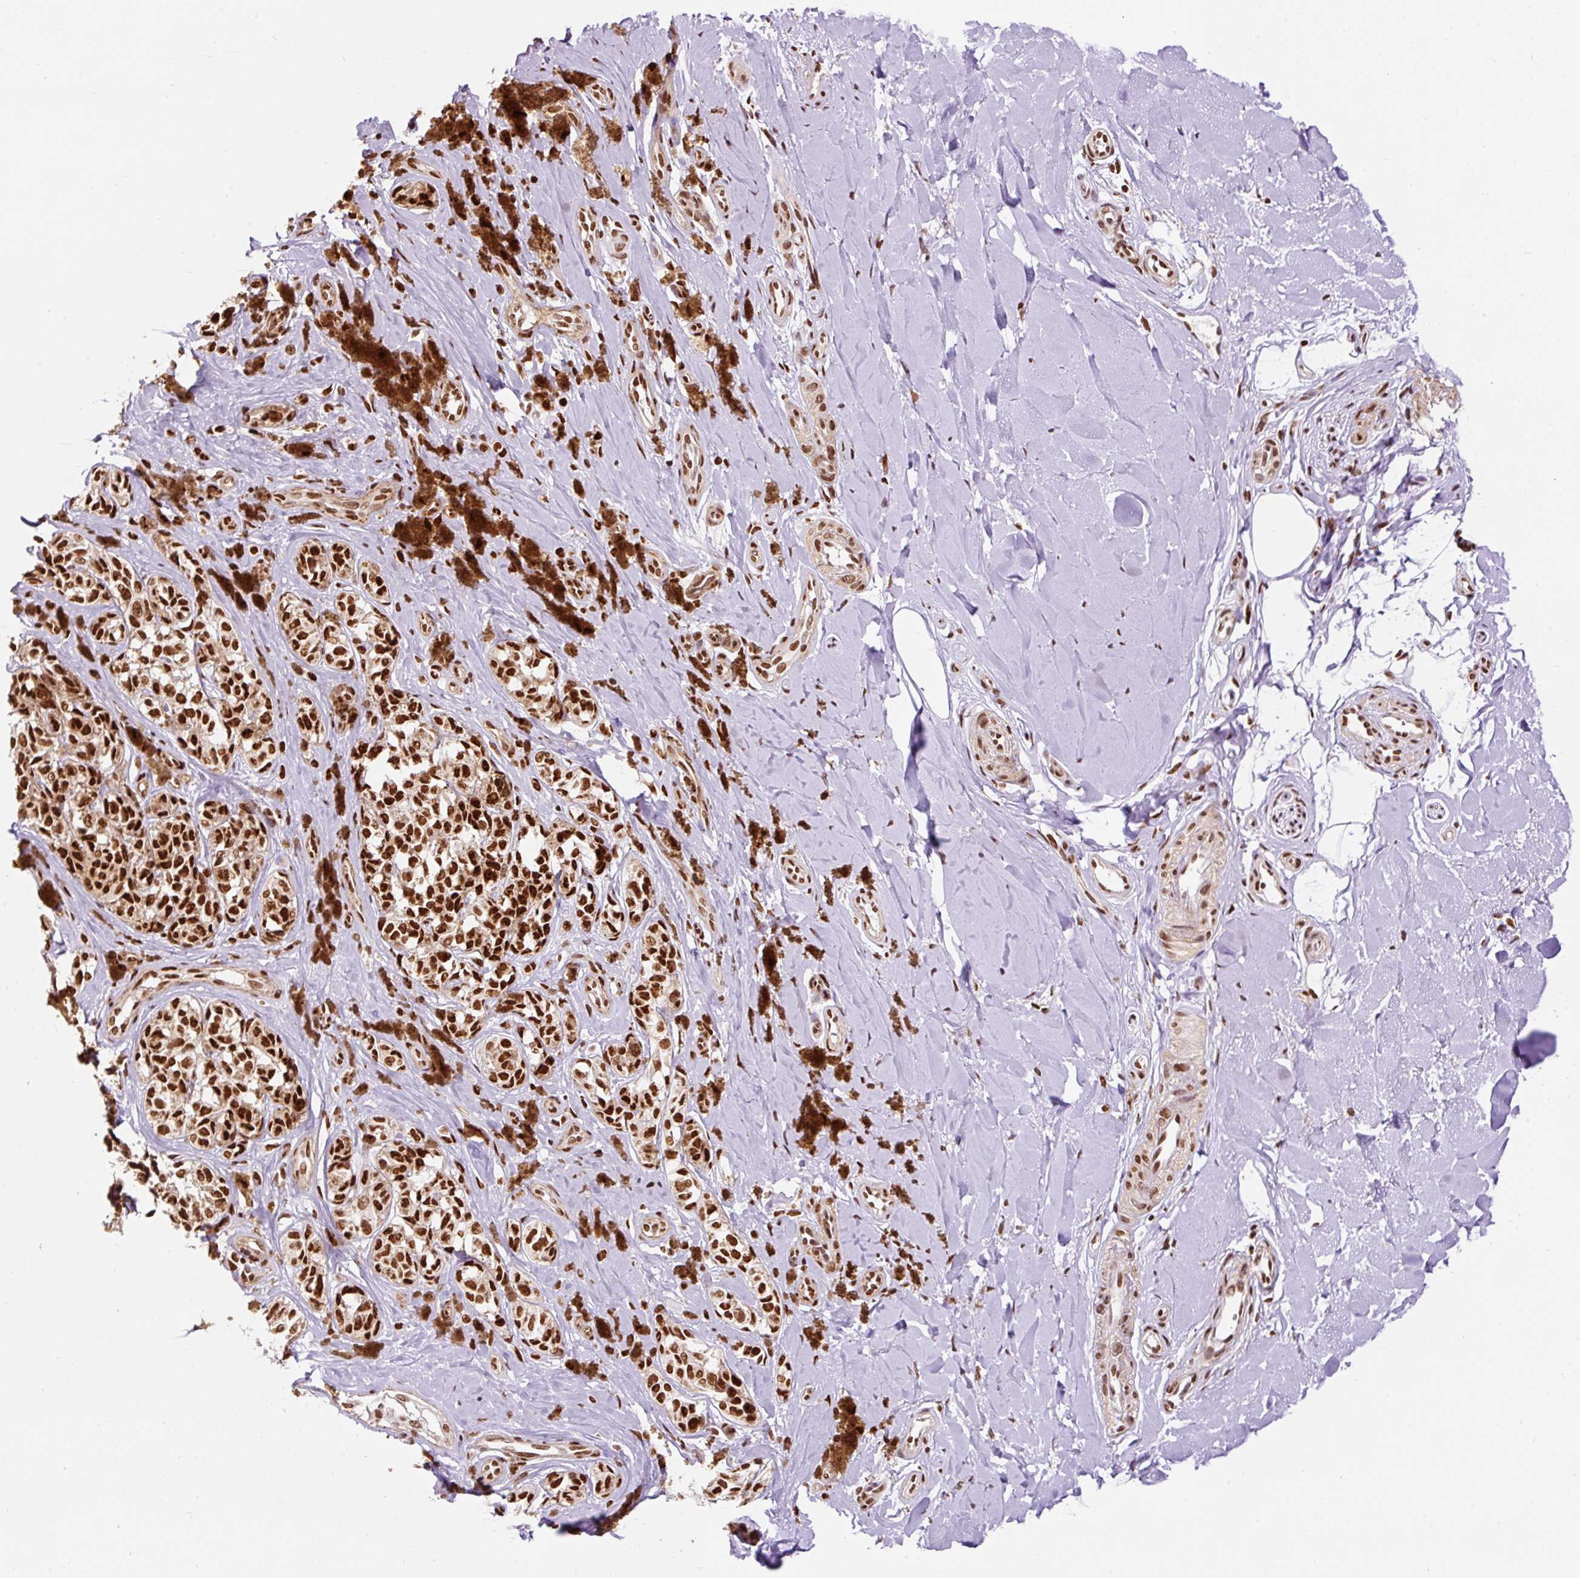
{"staining": {"intensity": "strong", "quantity": ">75%", "location": "nuclear"}, "tissue": "melanoma", "cell_type": "Tumor cells", "image_type": "cancer", "snomed": [{"axis": "morphology", "description": "Malignant melanoma, NOS"}, {"axis": "topography", "description": "Skin"}], "caption": "DAB (3,3'-diaminobenzidine) immunohistochemical staining of human malignant melanoma demonstrates strong nuclear protein staining in approximately >75% of tumor cells.", "gene": "HNRNPC", "patient": {"sex": "female", "age": 65}}